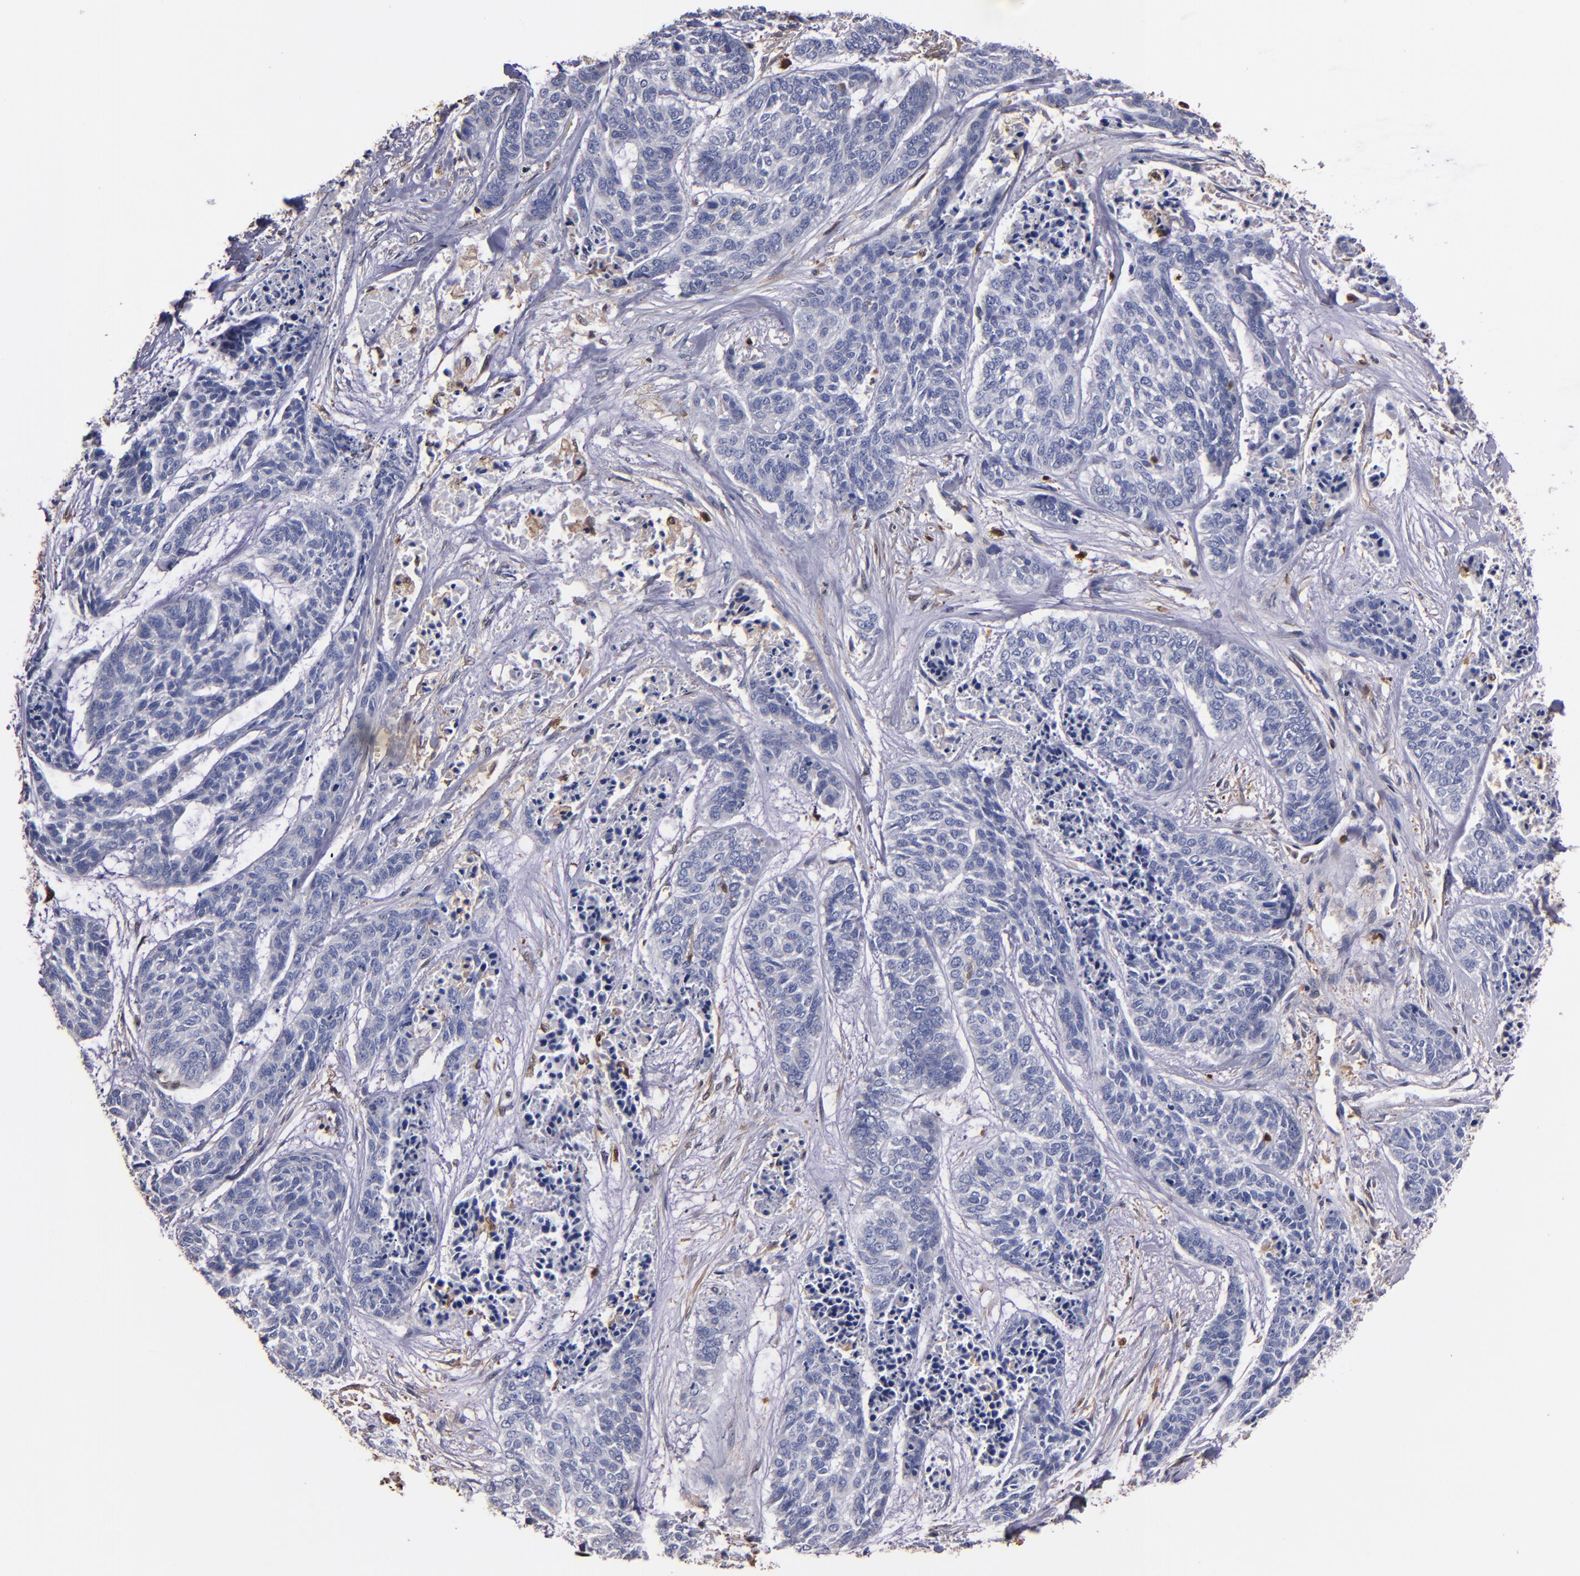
{"staining": {"intensity": "negative", "quantity": "none", "location": "none"}, "tissue": "skin cancer", "cell_type": "Tumor cells", "image_type": "cancer", "snomed": [{"axis": "morphology", "description": "Basal cell carcinoma"}, {"axis": "topography", "description": "Skin"}], "caption": "The micrograph reveals no significant staining in tumor cells of skin basal cell carcinoma.", "gene": "S100A4", "patient": {"sex": "female", "age": 64}}